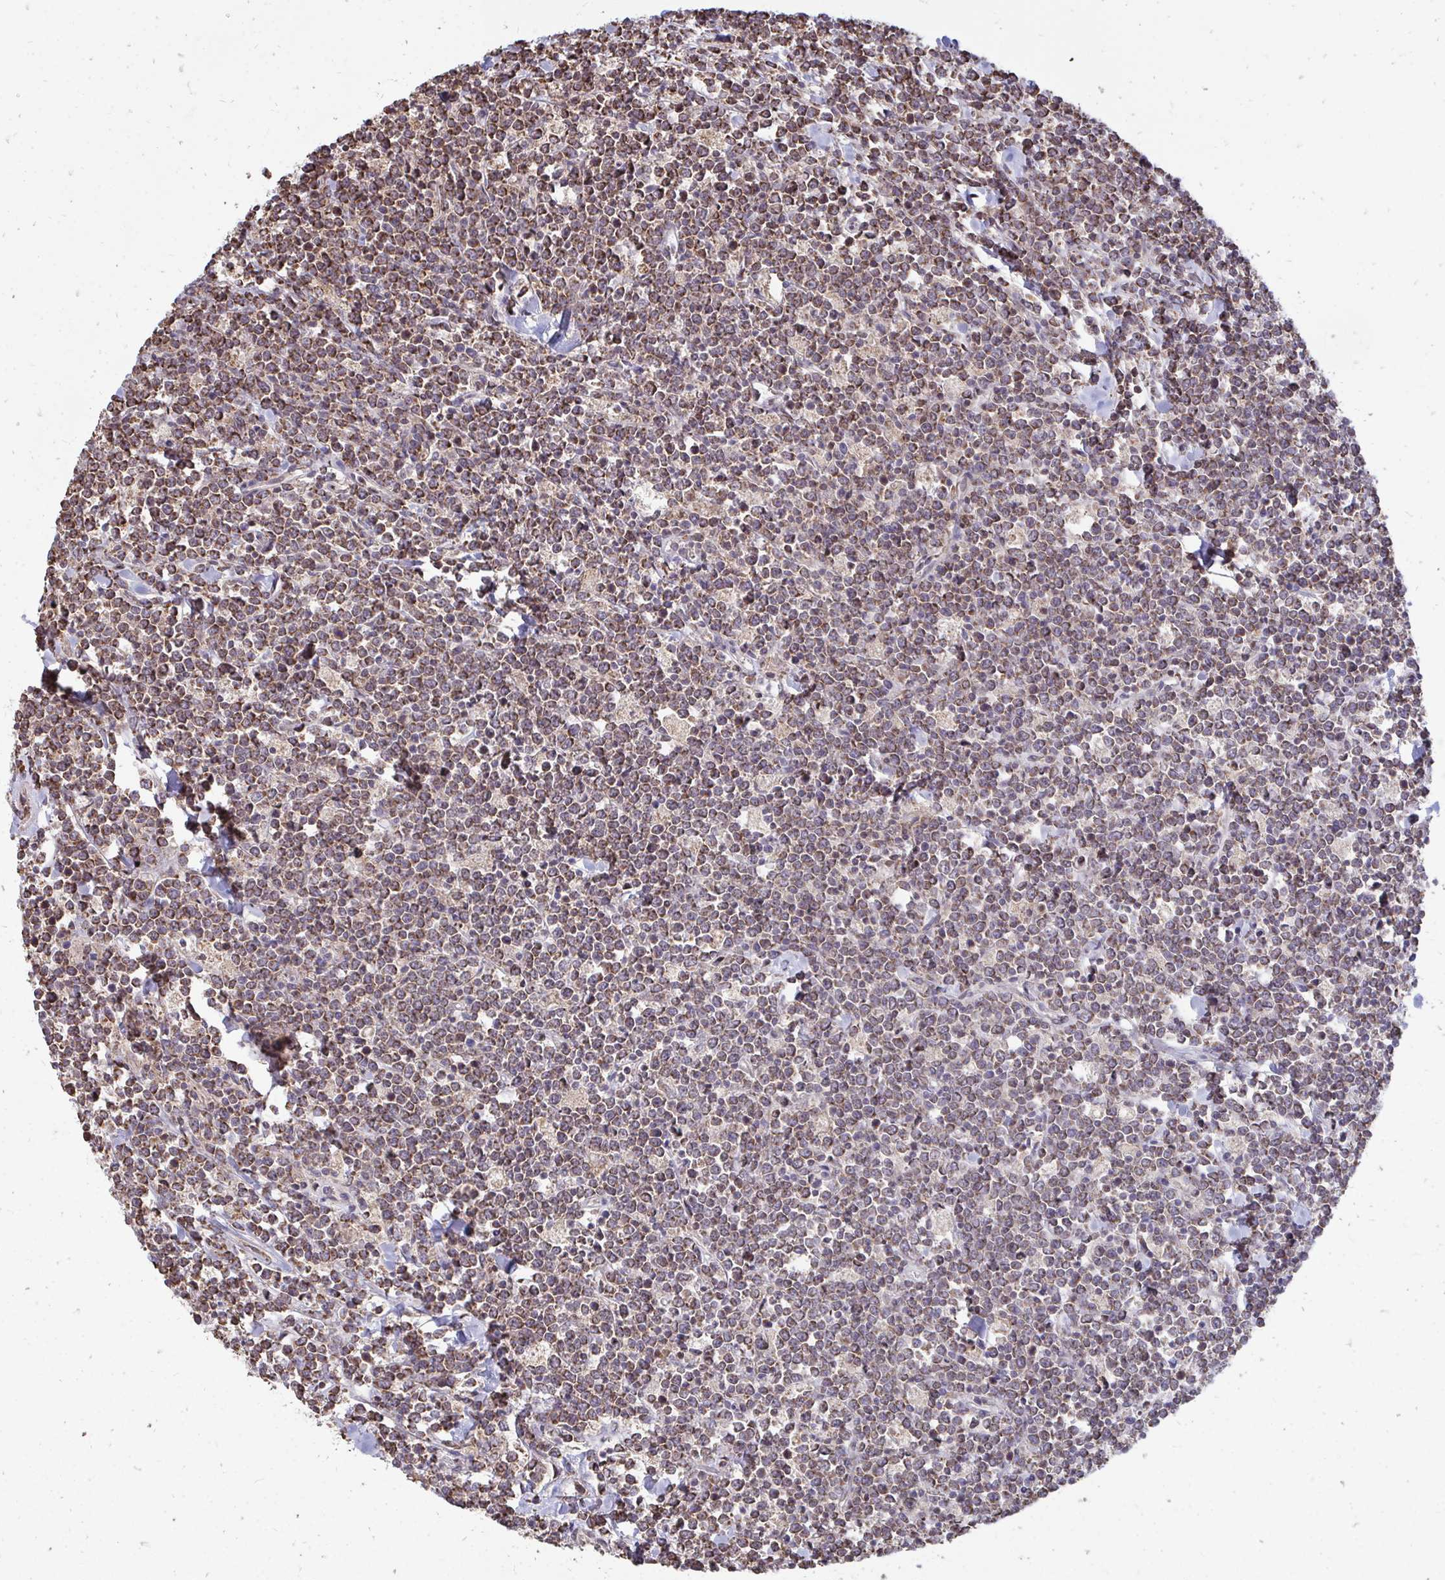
{"staining": {"intensity": "moderate", "quantity": ">75%", "location": "cytoplasmic/membranous"}, "tissue": "lymphoma", "cell_type": "Tumor cells", "image_type": "cancer", "snomed": [{"axis": "morphology", "description": "Malignant lymphoma, non-Hodgkin's type, High grade"}, {"axis": "topography", "description": "Small intestine"}, {"axis": "topography", "description": "Colon"}], "caption": "The immunohistochemical stain labels moderate cytoplasmic/membranous positivity in tumor cells of lymphoma tissue.", "gene": "DNAJA2", "patient": {"sex": "male", "age": 8}}